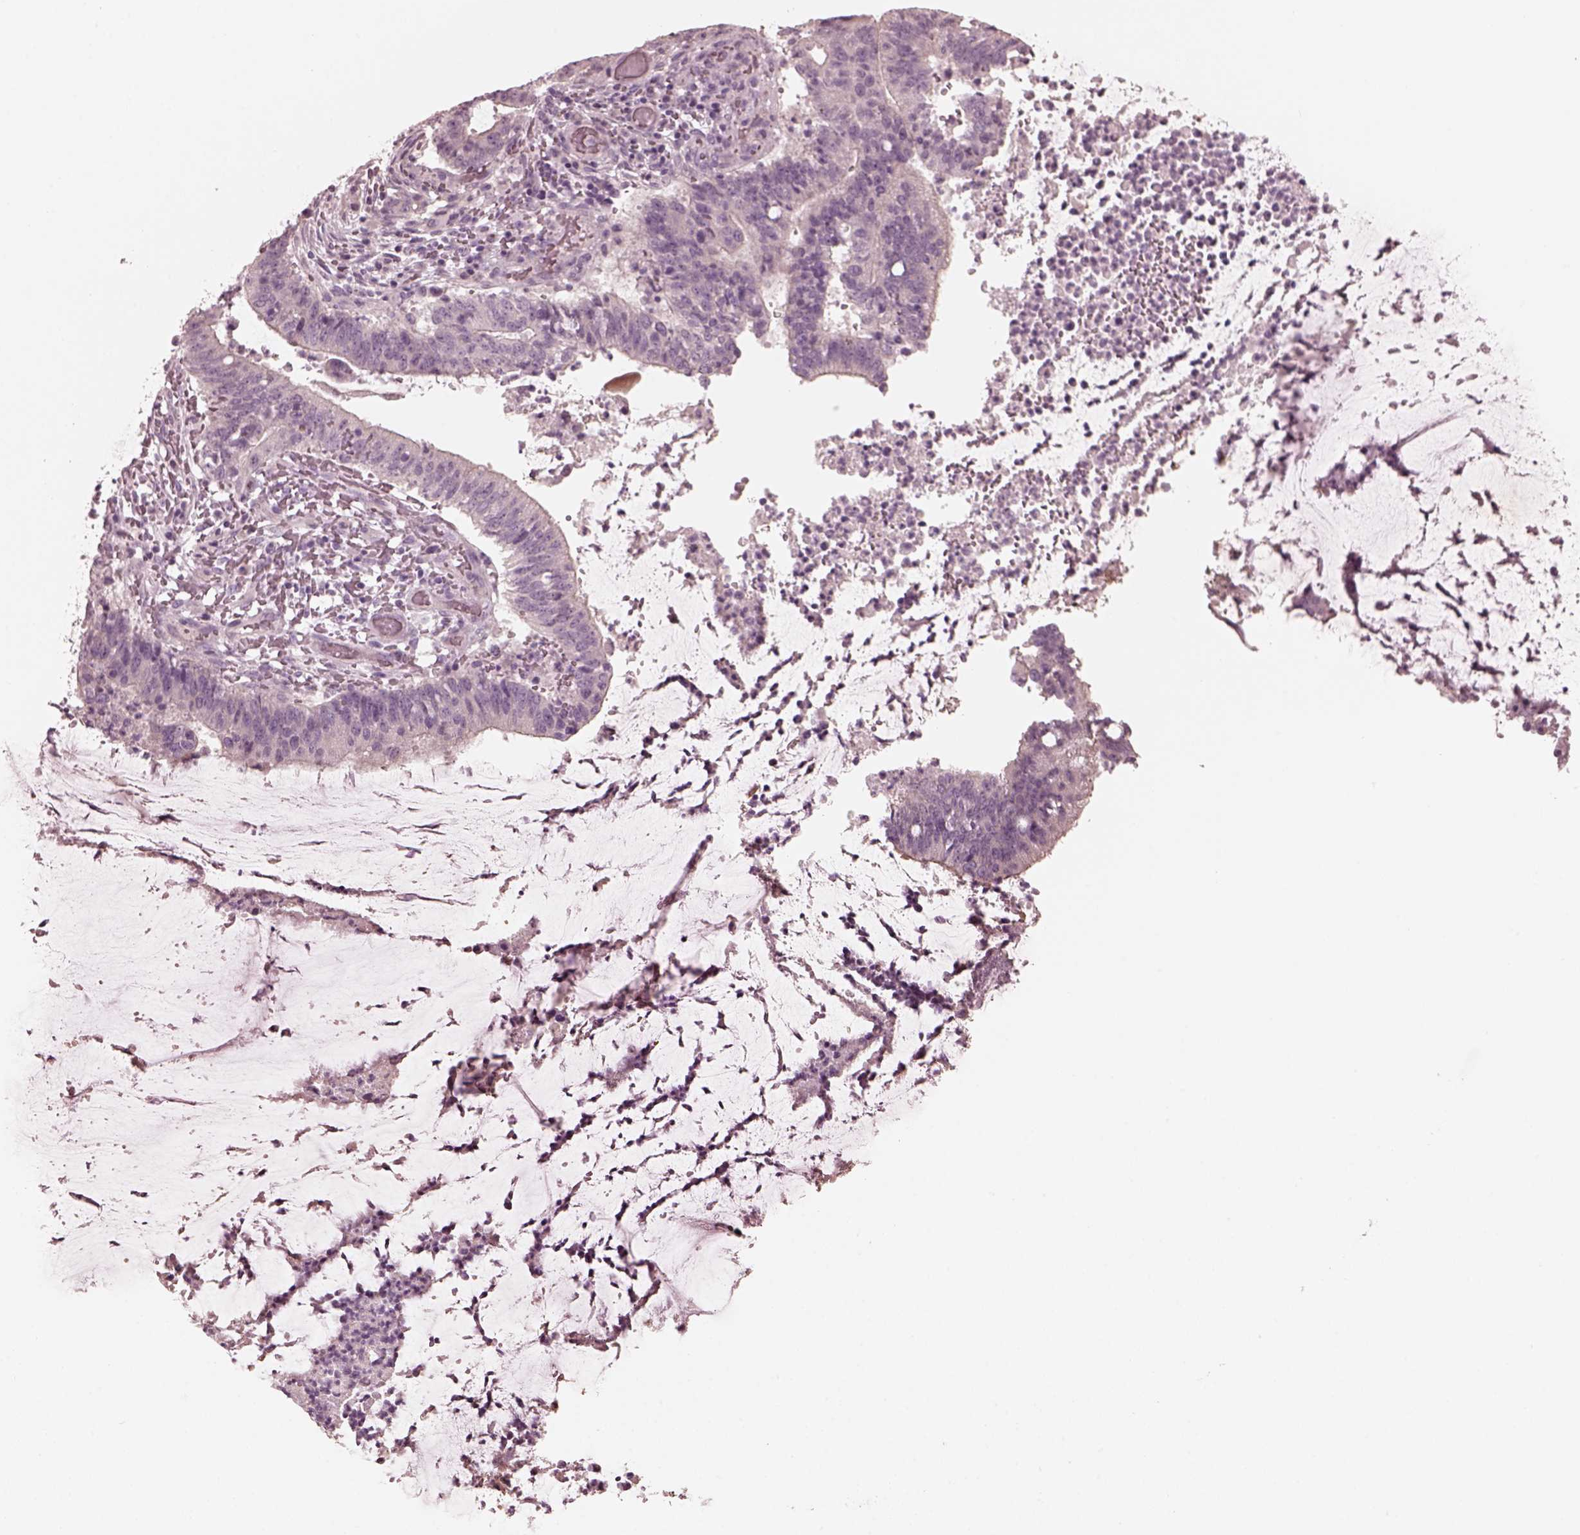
{"staining": {"intensity": "negative", "quantity": "none", "location": "none"}, "tissue": "colorectal cancer", "cell_type": "Tumor cells", "image_type": "cancer", "snomed": [{"axis": "morphology", "description": "Adenocarcinoma, NOS"}, {"axis": "topography", "description": "Colon"}], "caption": "IHC of colorectal cancer exhibits no positivity in tumor cells.", "gene": "OPTC", "patient": {"sex": "female", "age": 43}}